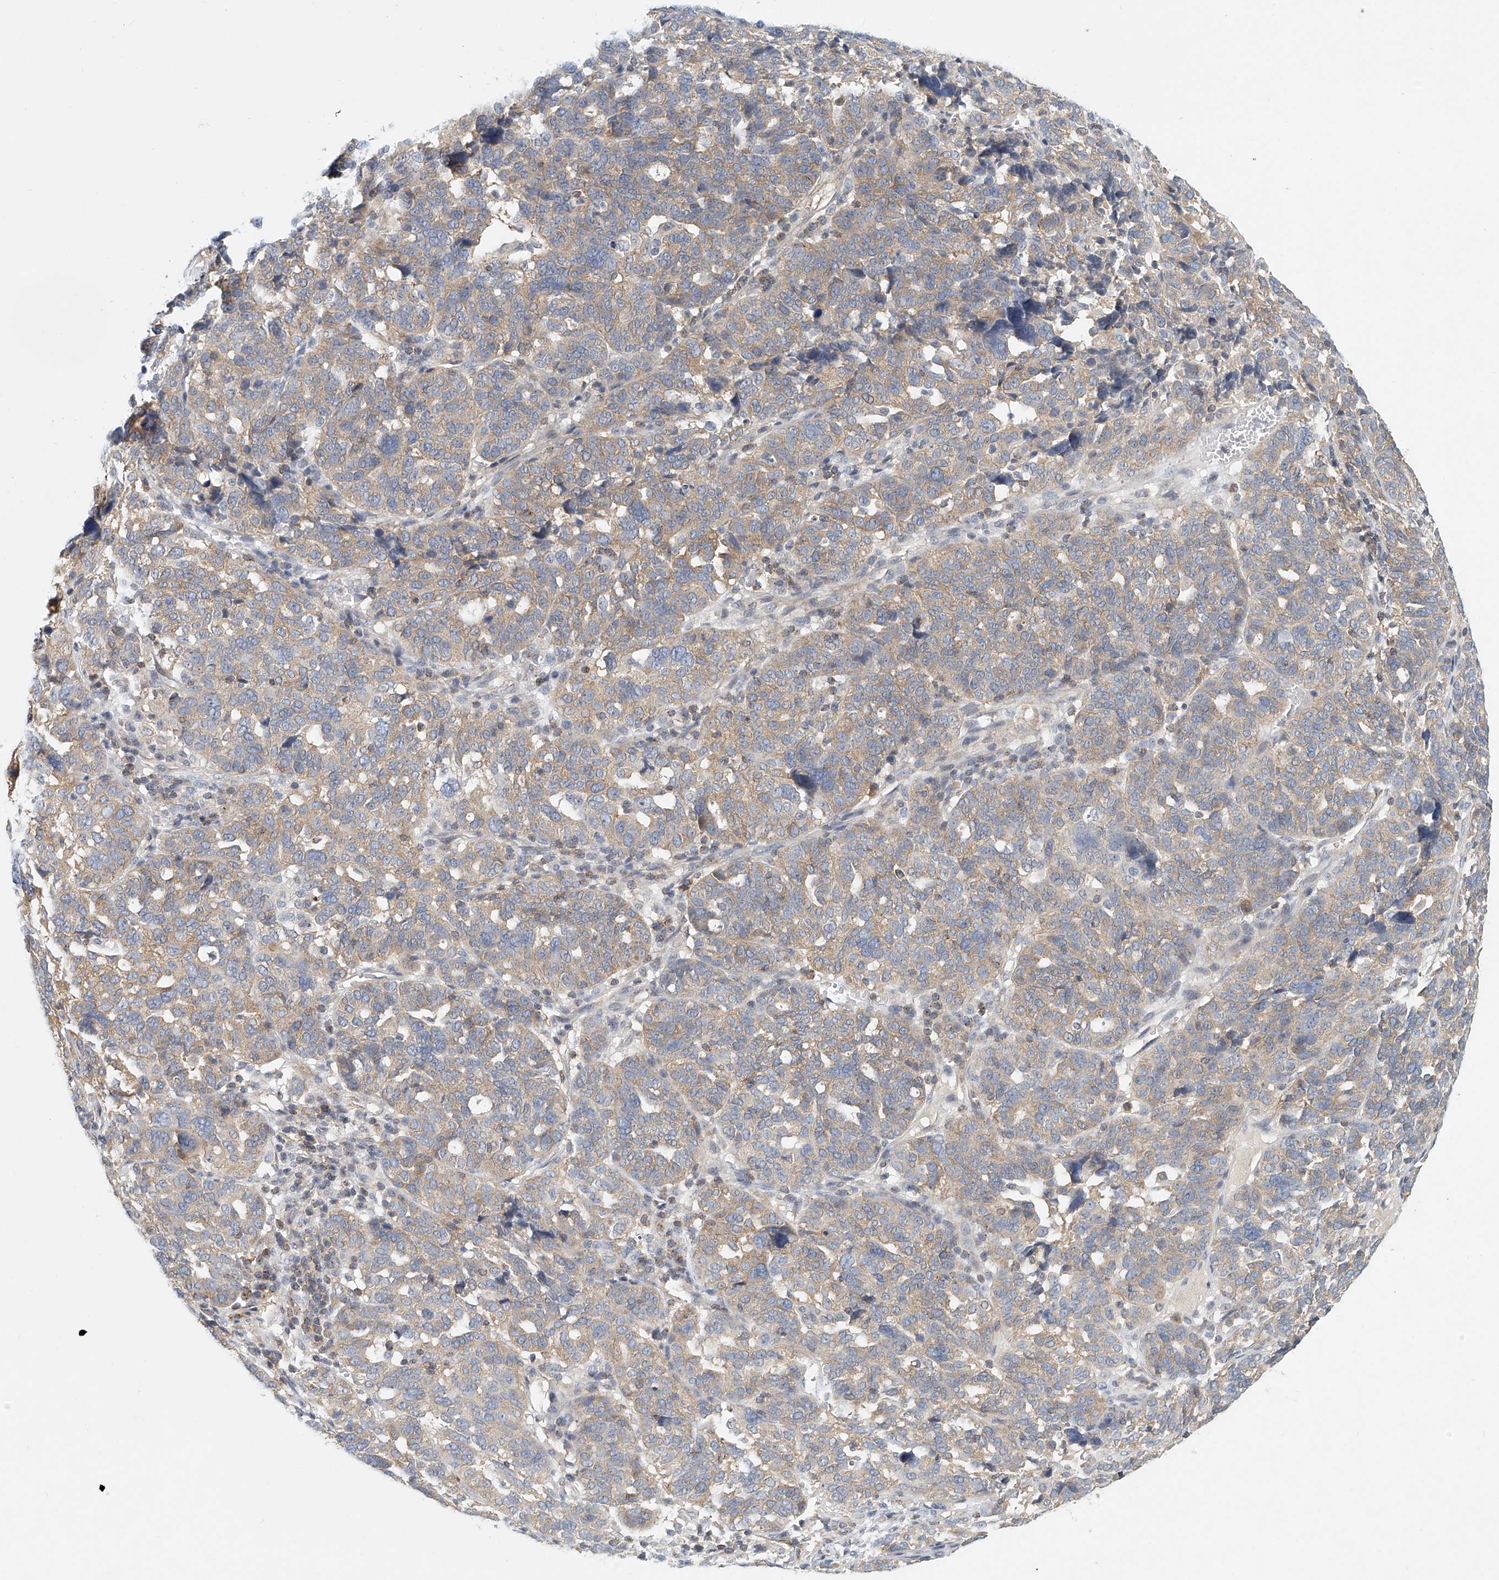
{"staining": {"intensity": "weak", "quantity": "25%-75%", "location": "cytoplasmic/membranous"}, "tissue": "ovarian cancer", "cell_type": "Tumor cells", "image_type": "cancer", "snomed": [{"axis": "morphology", "description": "Cystadenocarcinoma, serous, NOS"}, {"axis": "topography", "description": "Ovary"}], "caption": "Protein staining of ovarian cancer (serous cystadenocarcinoma) tissue demonstrates weak cytoplasmic/membranous staining in about 25%-75% of tumor cells.", "gene": "CARMIL1", "patient": {"sex": "female", "age": 59}}